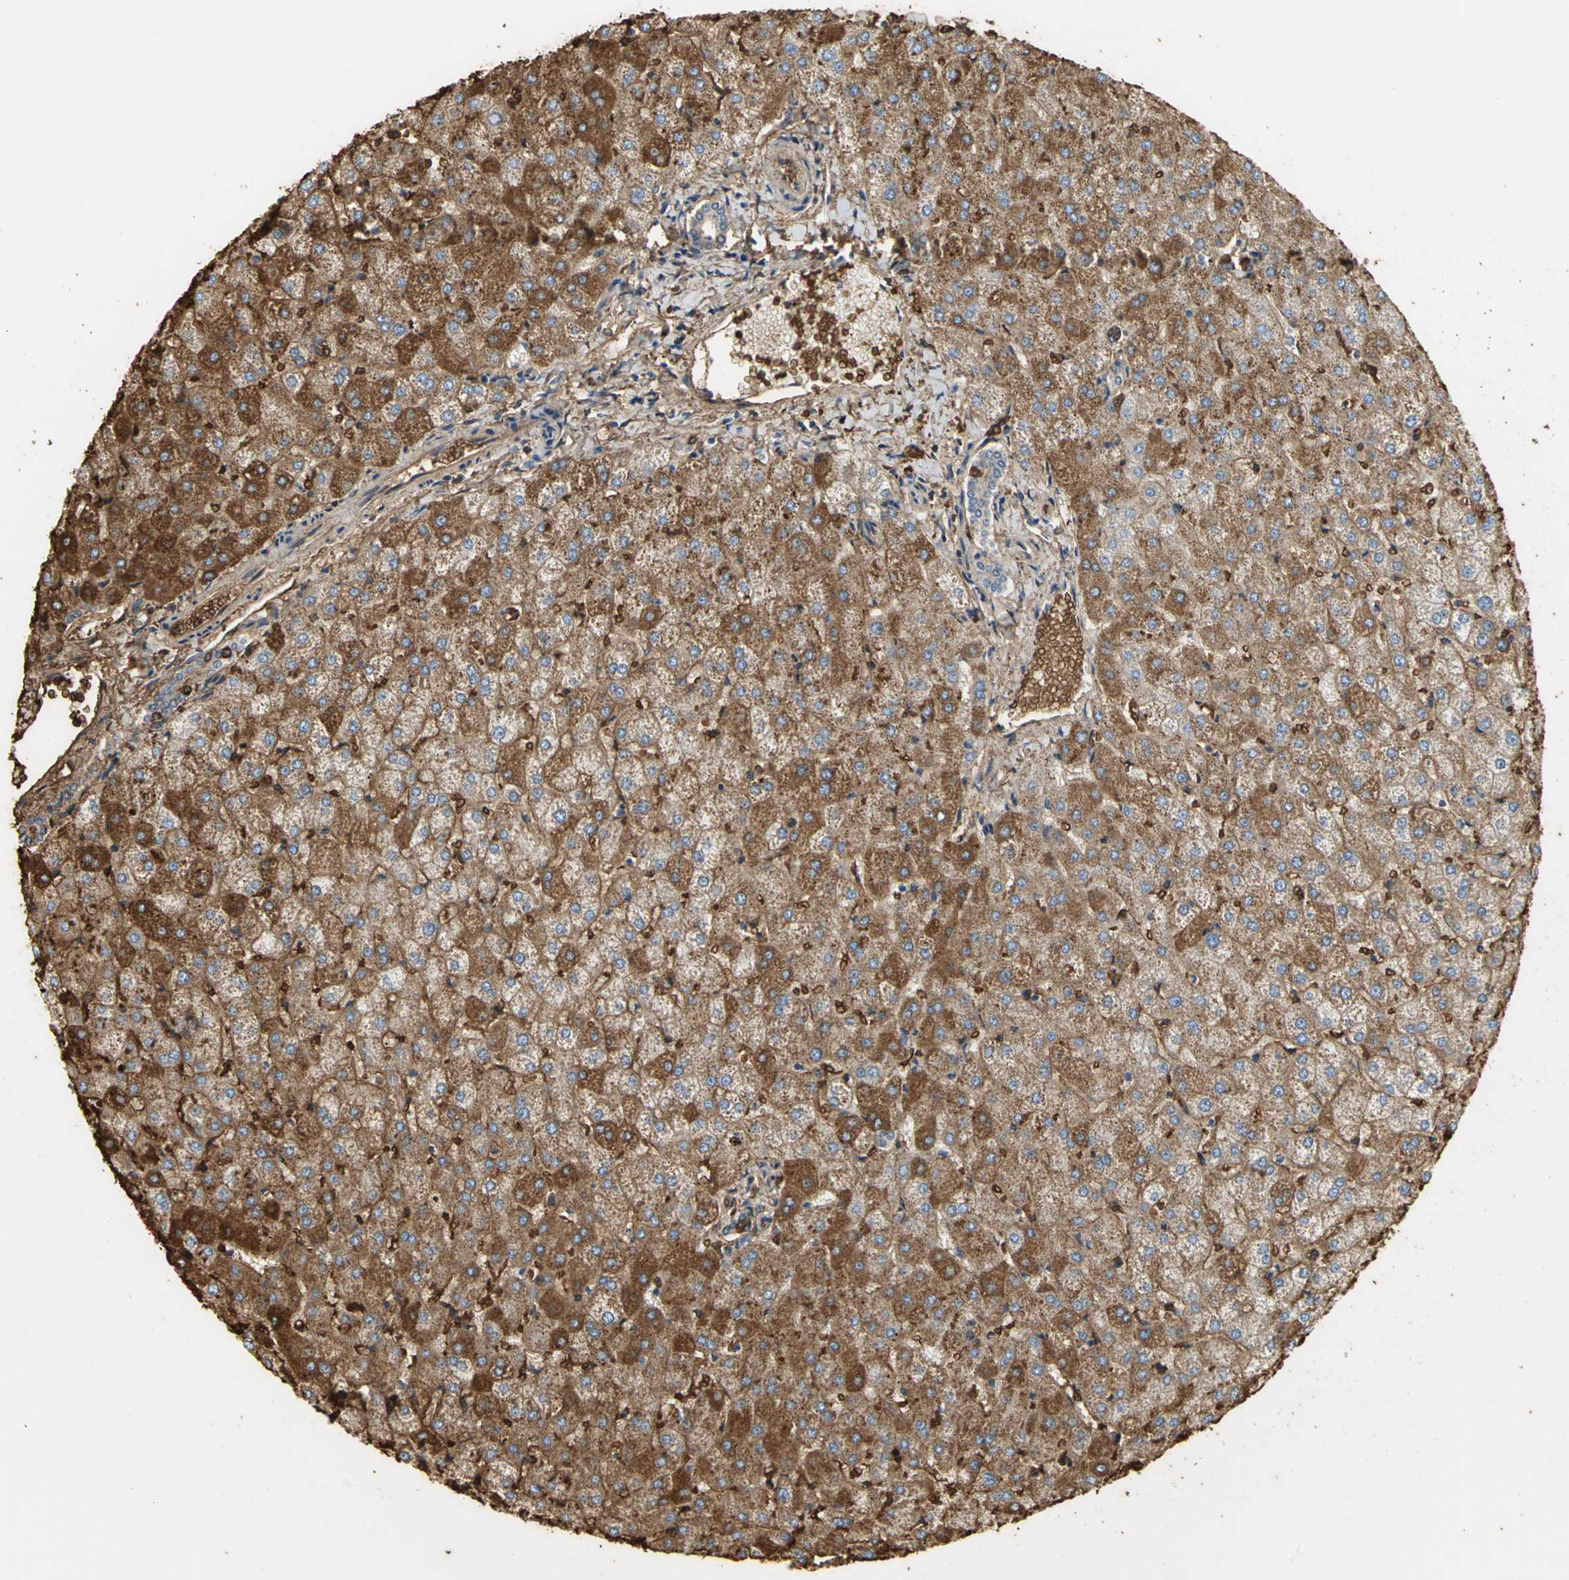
{"staining": {"intensity": "moderate", "quantity": ">75%", "location": "cytoplasmic/membranous"}, "tissue": "liver", "cell_type": "Cholangiocytes", "image_type": "normal", "snomed": [{"axis": "morphology", "description": "Normal tissue, NOS"}, {"axis": "topography", "description": "Liver"}], "caption": "Immunohistochemical staining of normal liver reveals moderate cytoplasmic/membranous protein positivity in about >75% of cholangiocytes.", "gene": "TREM1", "patient": {"sex": "female", "age": 32}}